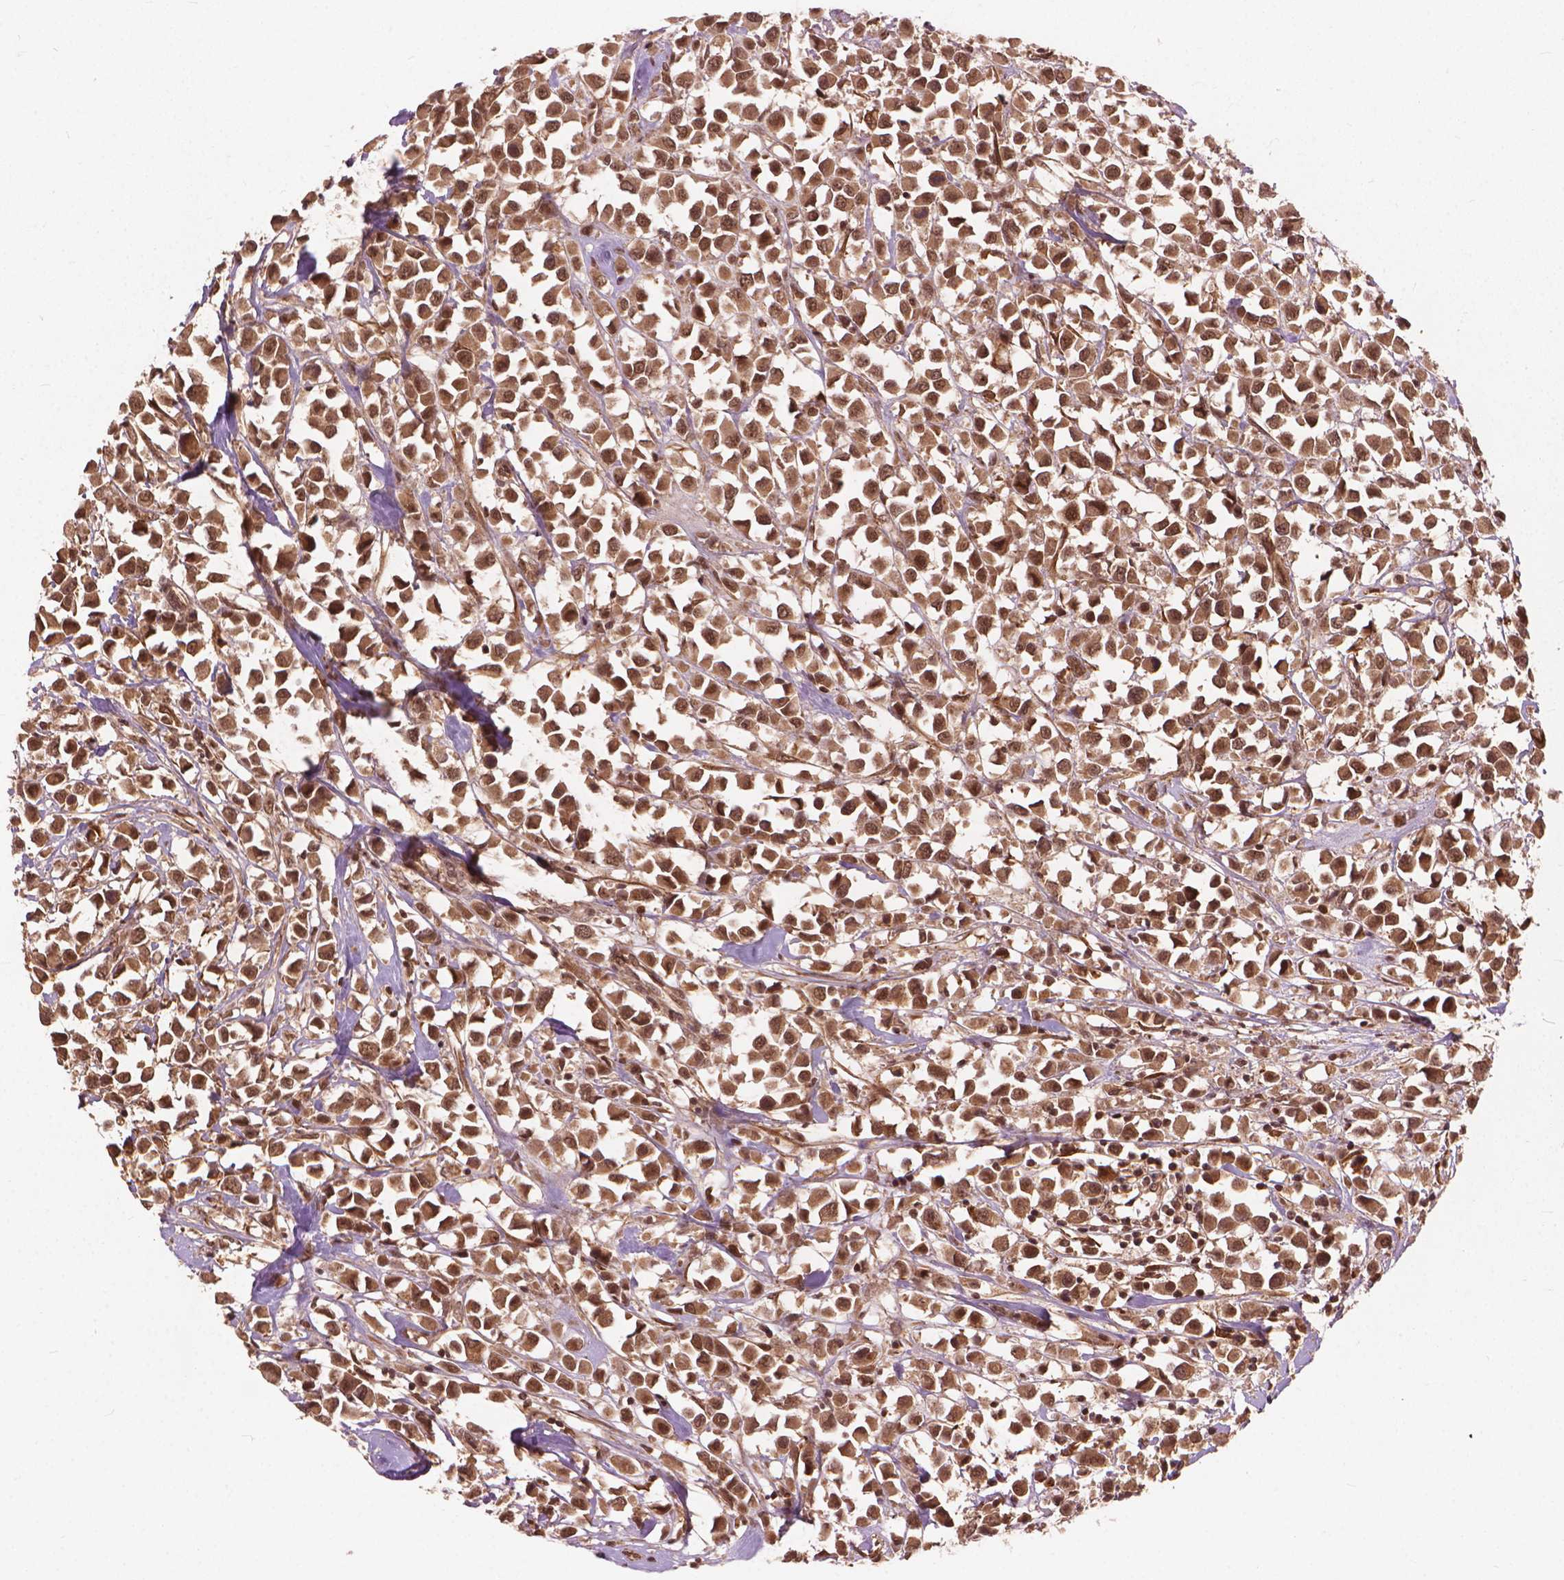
{"staining": {"intensity": "moderate", "quantity": ">75%", "location": "cytoplasmic/membranous,nuclear"}, "tissue": "breast cancer", "cell_type": "Tumor cells", "image_type": "cancer", "snomed": [{"axis": "morphology", "description": "Duct carcinoma"}, {"axis": "topography", "description": "Breast"}], "caption": "High-magnification brightfield microscopy of invasive ductal carcinoma (breast) stained with DAB (3,3'-diaminobenzidine) (brown) and counterstained with hematoxylin (blue). tumor cells exhibit moderate cytoplasmic/membranous and nuclear expression is identified in approximately>75% of cells.", "gene": "SSU72", "patient": {"sex": "female", "age": 61}}